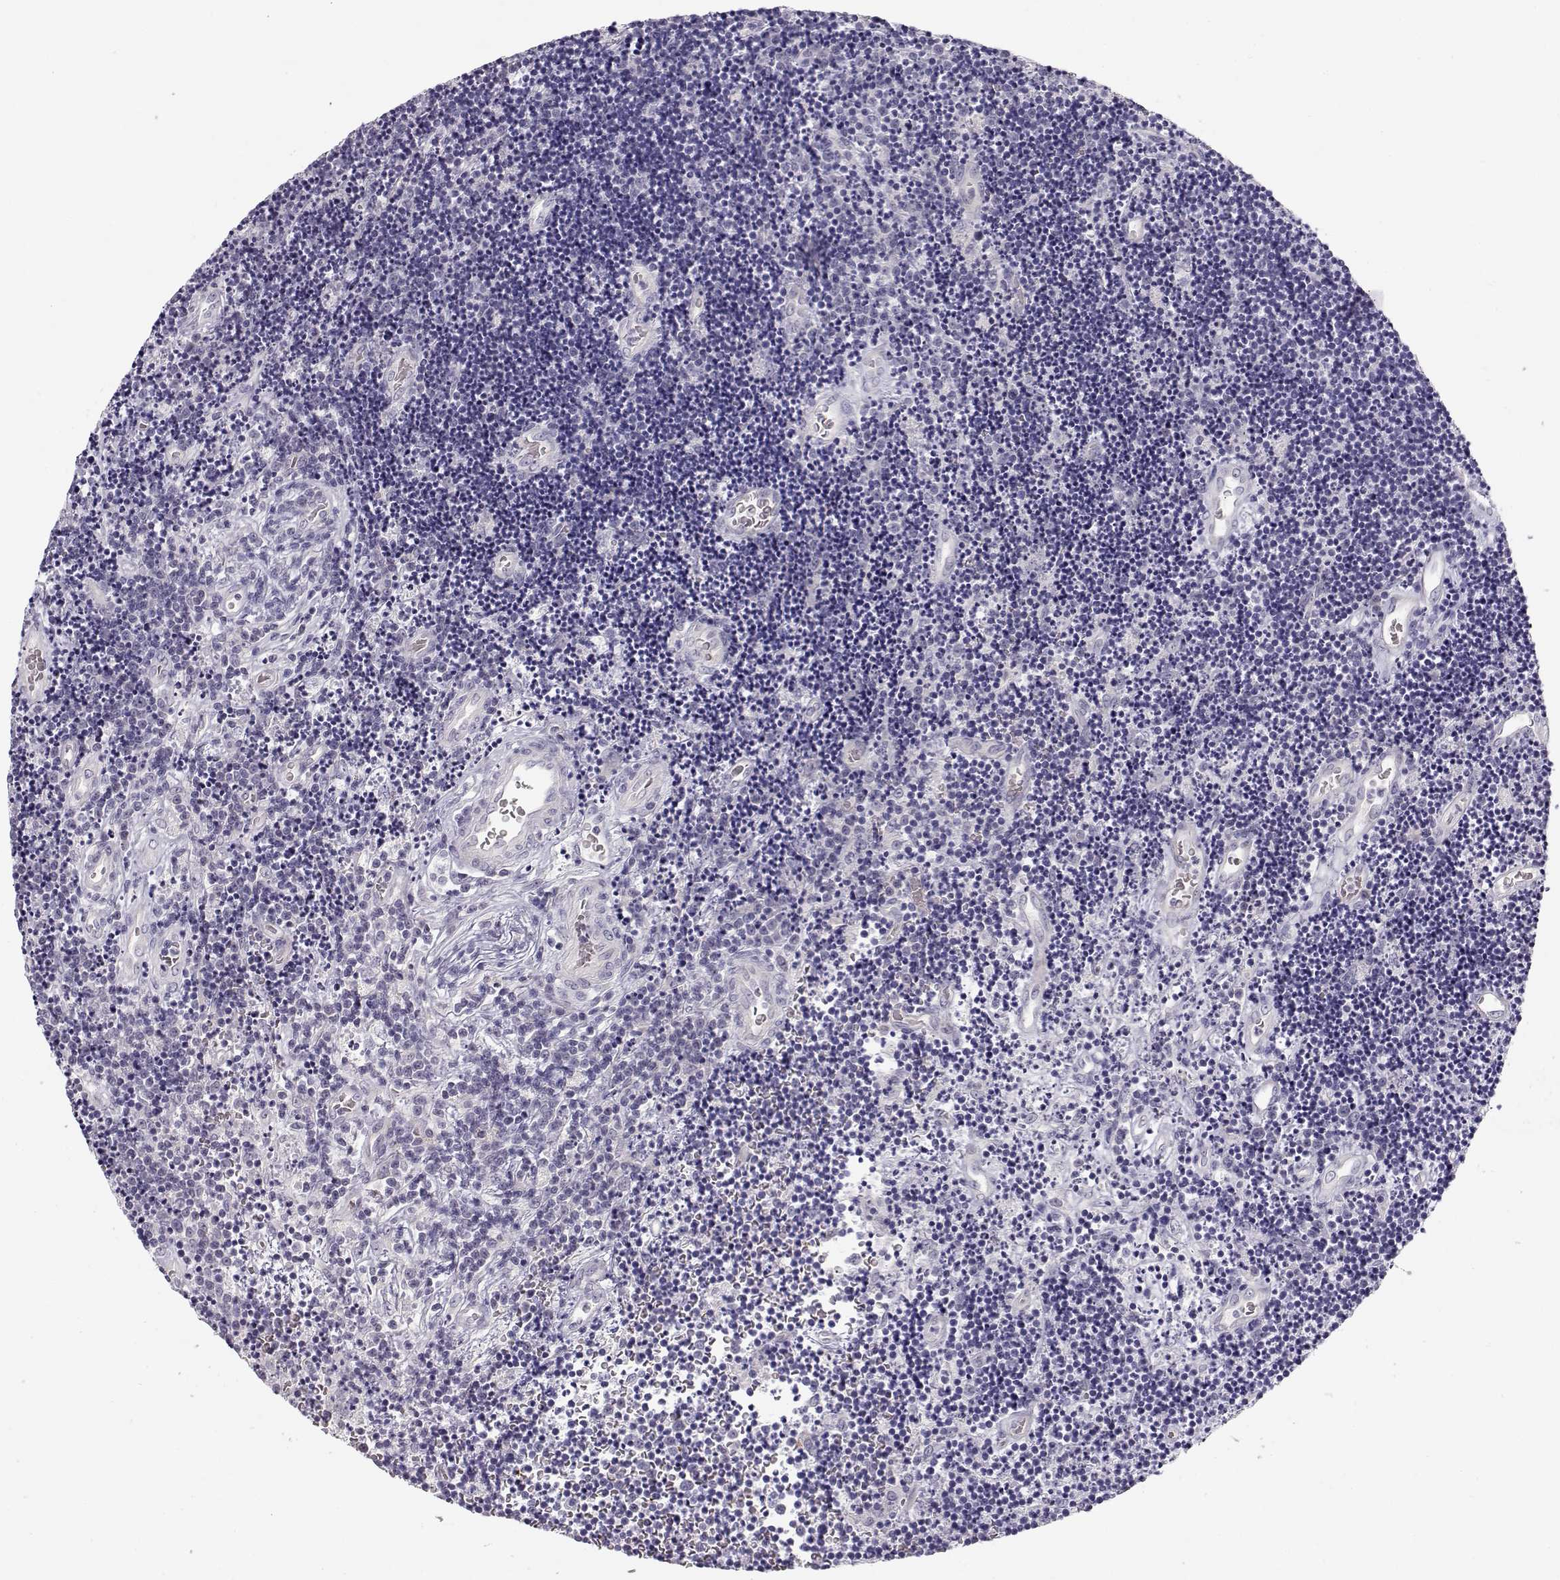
{"staining": {"intensity": "negative", "quantity": "none", "location": "none"}, "tissue": "lymphoma", "cell_type": "Tumor cells", "image_type": "cancer", "snomed": [{"axis": "morphology", "description": "Malignant lymphoma, non-Hodgkin's type, Low grade"}, {"axis": "topography", "description": "Brain"}], "caption": "An image of human lymphoma is negative for staining in tumor cells.", "gene": "TTC26", "patient": {"sex": "female", "age": 66}}